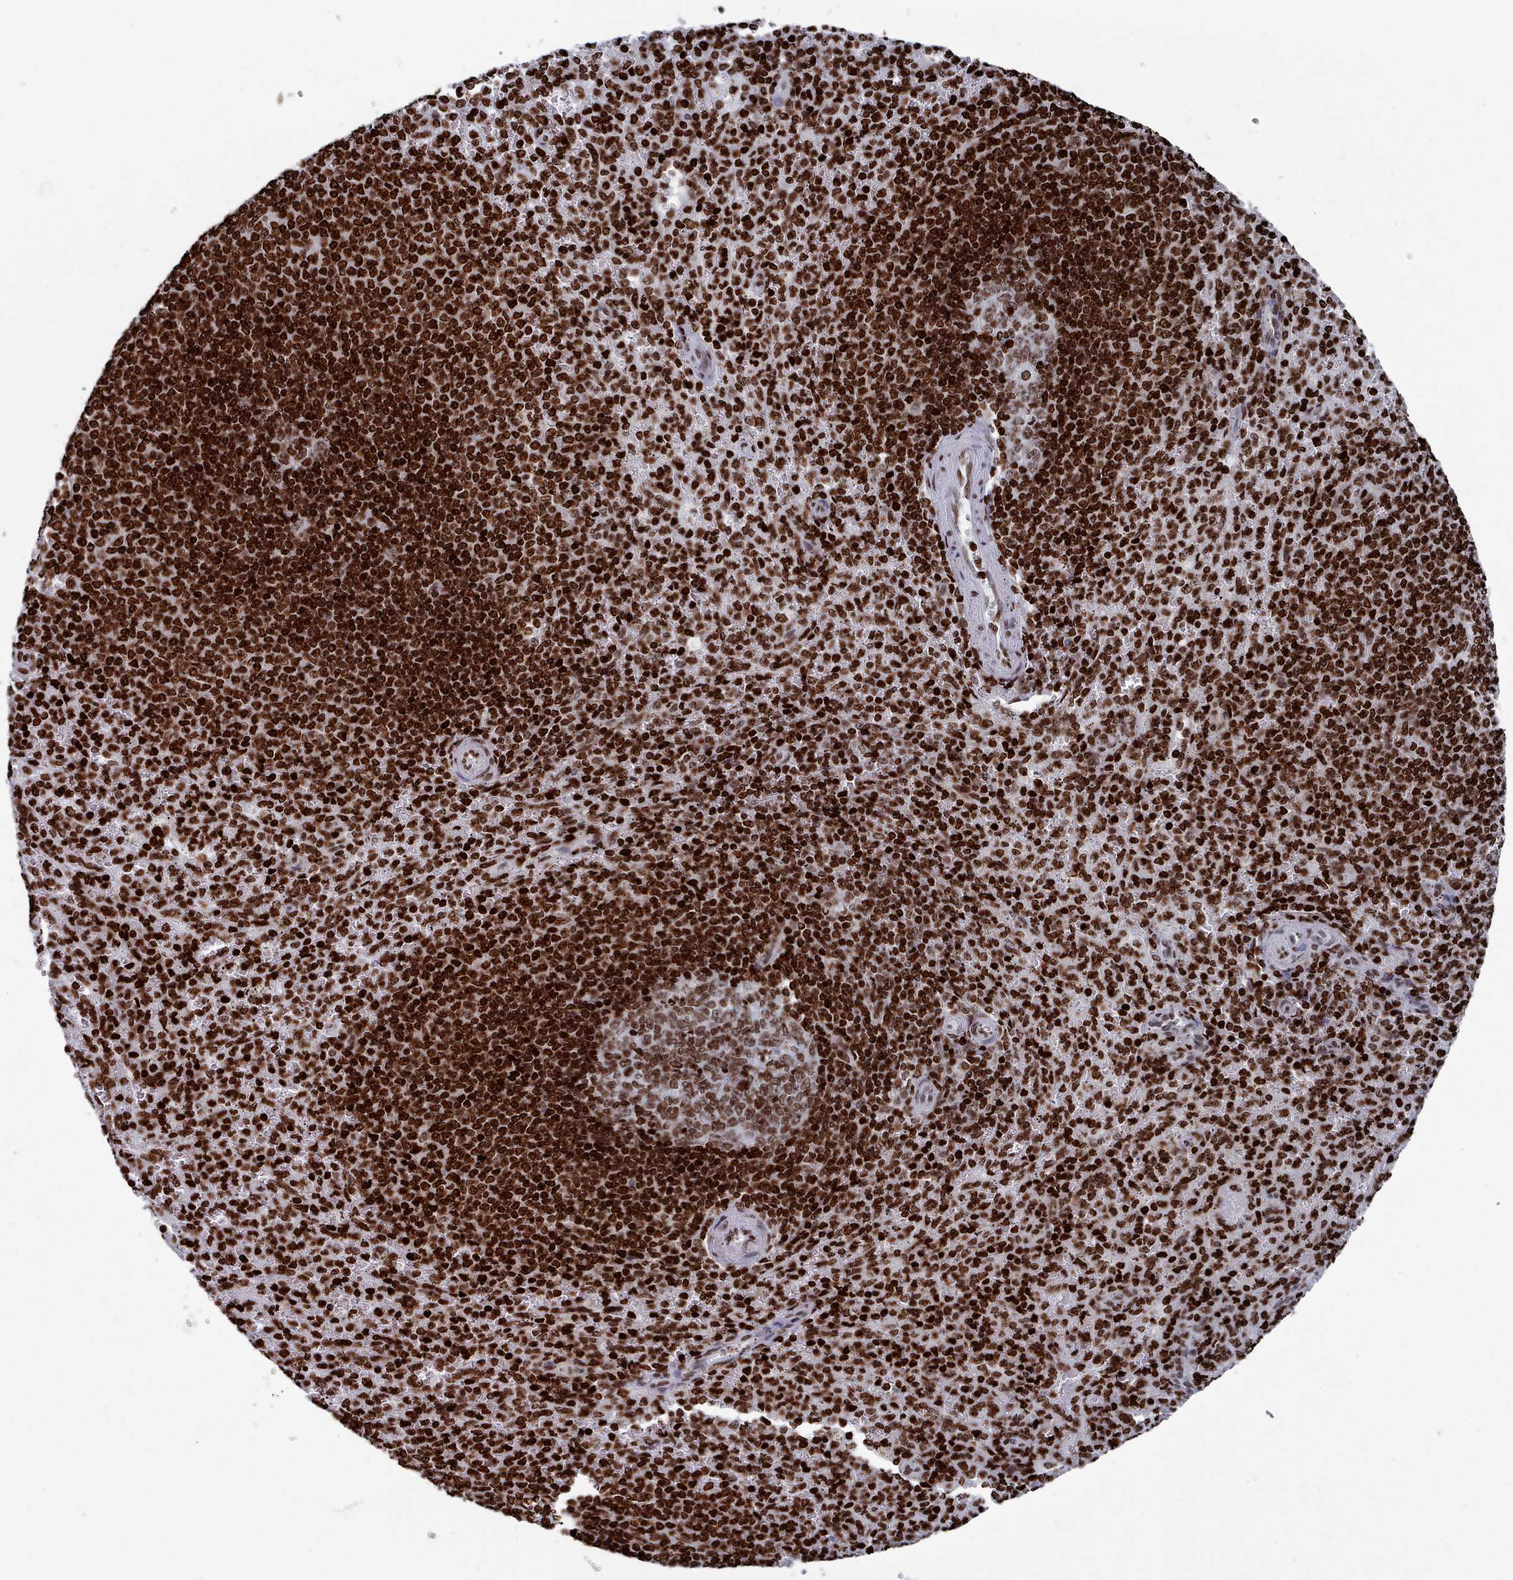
{"staining": {"intensity": "moderate", "quantity": ">75%", "location": "nuclear"}, "tissue": "spleen", "cell_type": "Cells in red pulp", "image_type": "normal", "snomed": [{"axis": "morphology", "description": "Normal tissue, NOS"}, {"axis": "topography", "description": "Spleen"}], "caption": "The image shows staining of normal spleen, revealing moderate nuclear protein positivity (brown color) within cells in red pulp. (DAB IHC, brown staining for protein, blue staining for nuclei).", "gene": "PCDHB11", "patient": {"sex": "female", "age": 21}}